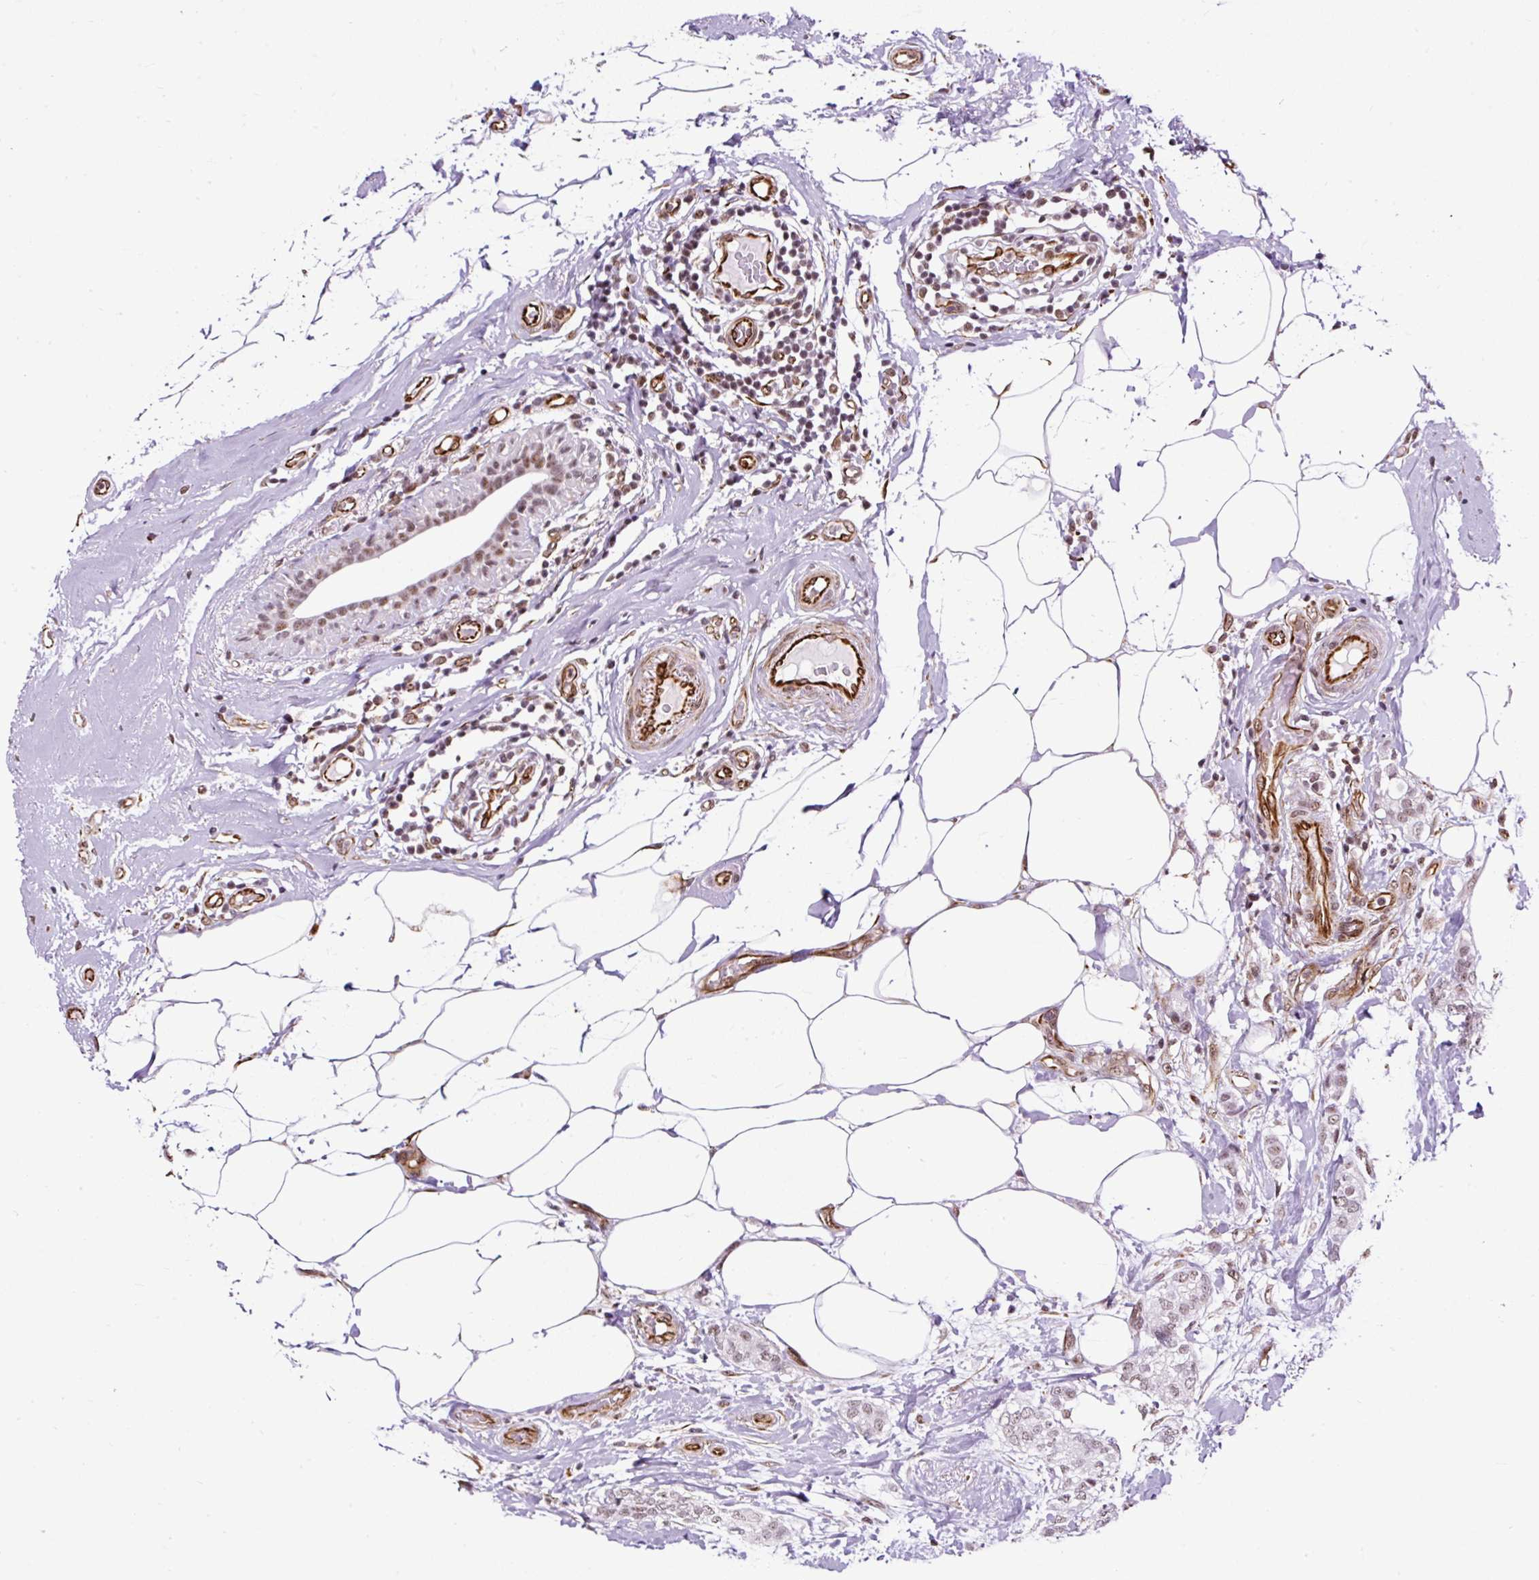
{"staining": {"intensity": "weak", "quantity": ">75%", "location": "nuclear"}, "tissue": "breast cancer", "cell_type": "Tumor cells", "image_type": "cancer", "snomed": [{"axis": "morphology", "description": "Duct carcinoma"}, {"axis": "topography", "description": "Breast"}], "caption": "A brown stain labels weak nuclear staining of a protein in human breast invasive ductal carcinoma tumor cells.", "gene": "LUC7L2", "patient": {"sex": "female", "age": 73}}